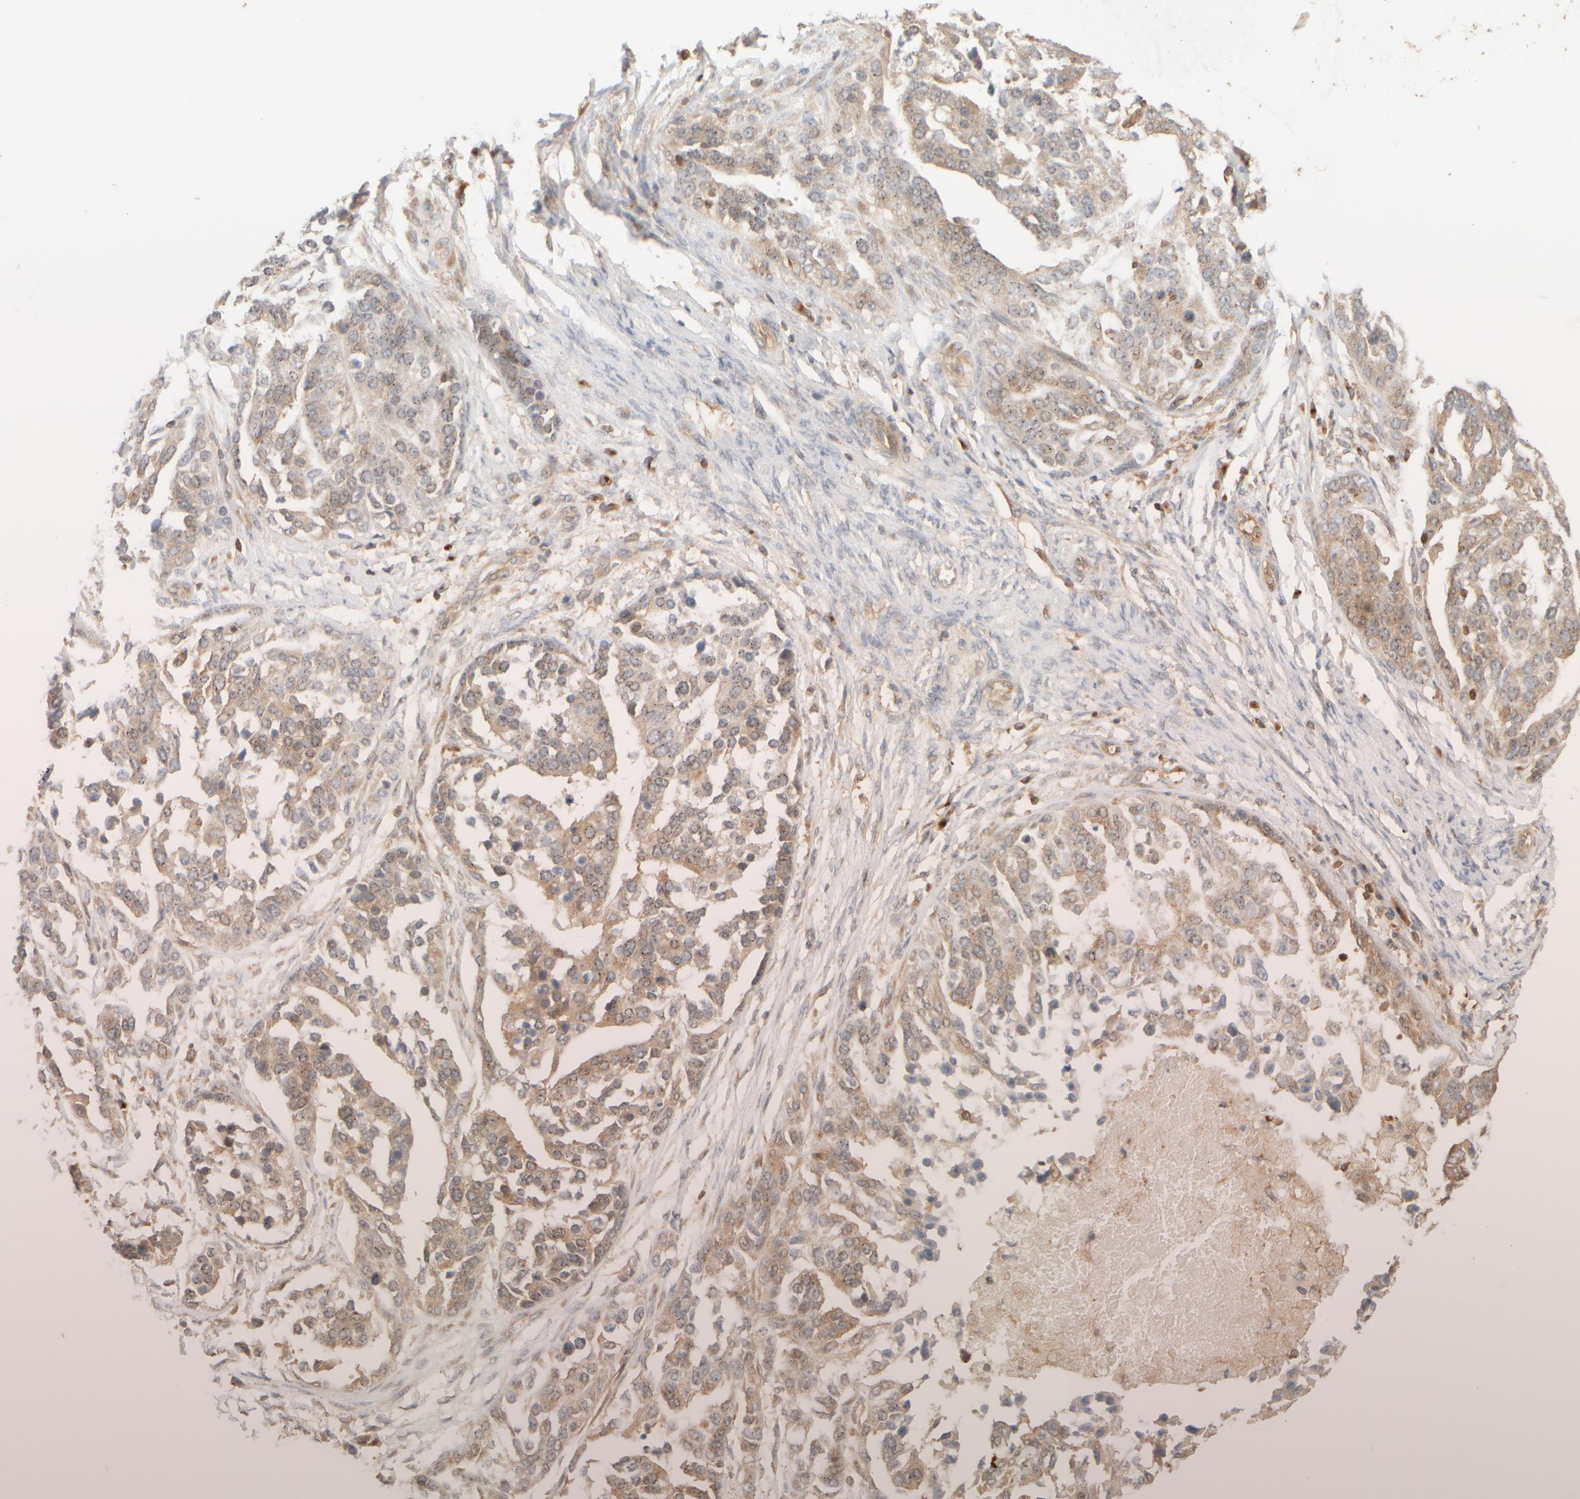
{"staining": {"intensity": "weak", "quantity": ">75%", "location": "cytoplasmic/membranous"}, "tissue": "ovarian cancer", "cell_type": "Tumor cells", "image_type": "cancer", "snomed": [{"axis": "morphology", "description": "Cystadenocarcinoma, serous, NOS"}, {"axis": "topography", "description": "Ovary"}], "caption": "Human ovarian serous cystadenocarcinoma stained with a brown dye reveals weak cytoplasmic/membranous positive expression in approximately >75% of tumor cells.", "gene": "RABEP1", "patient": {"sex": "female", "age": 44}}